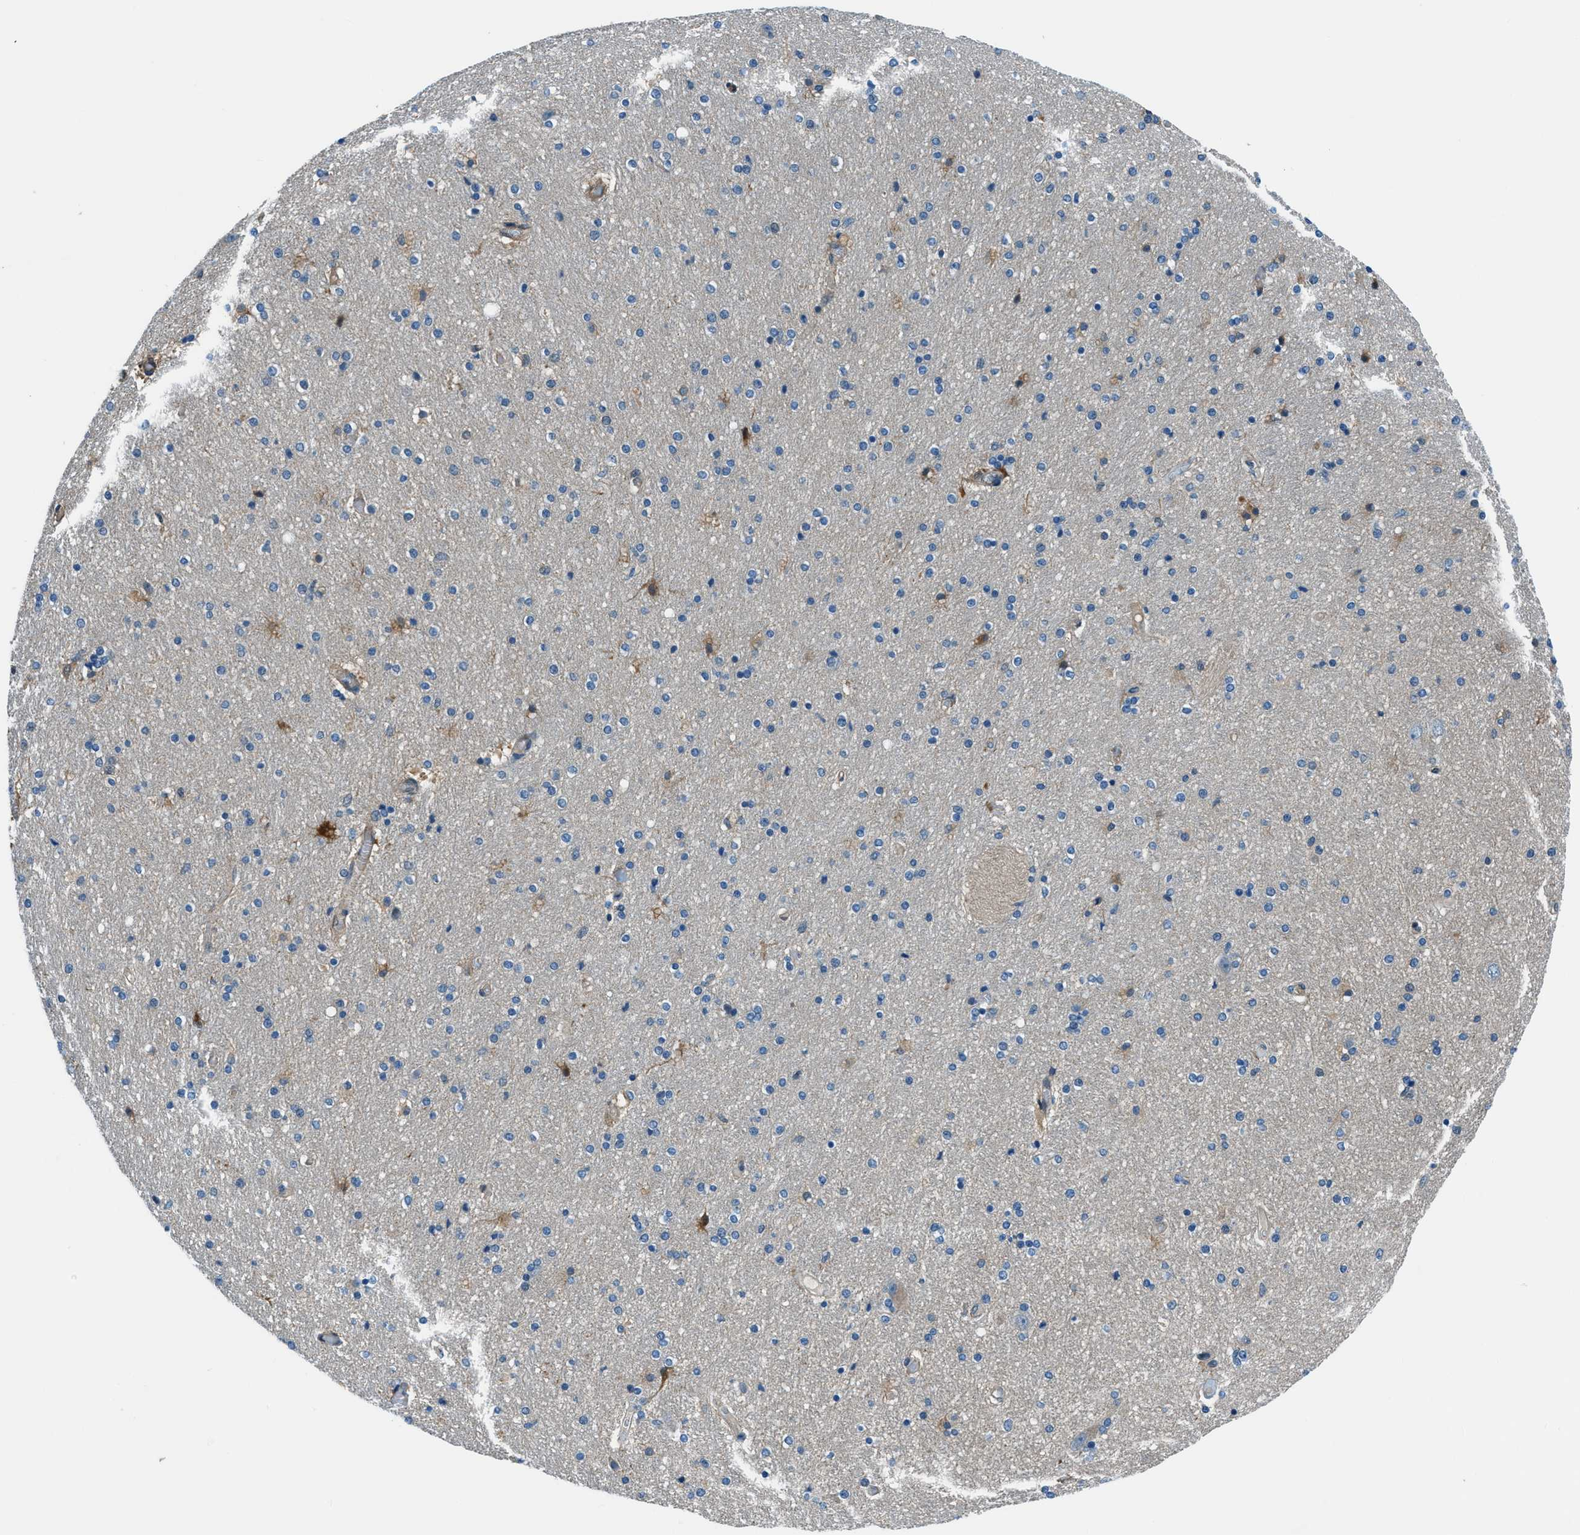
{"staining": {"intensity": "moderate", "quantity": "<25%", "location": "cytoplasmic/membranous"}, "tissue": "hippocampus", "cell_type": "Glial cells", "image_type": "normal", "snomed": [{"axis": "morphology", "description": "Normal tissue, NOS"}, {"axis": "topography", "description": "Hippocampus"}], "caption": "This histopathology image shows immunohistochemistry staining of benign human hippocampus, with low moderate cytoplasmic/membranous positivity in approximately <25% of glial cells.", "gene": "HEBP2", "patient": {"sex": "female", "age": 54}}